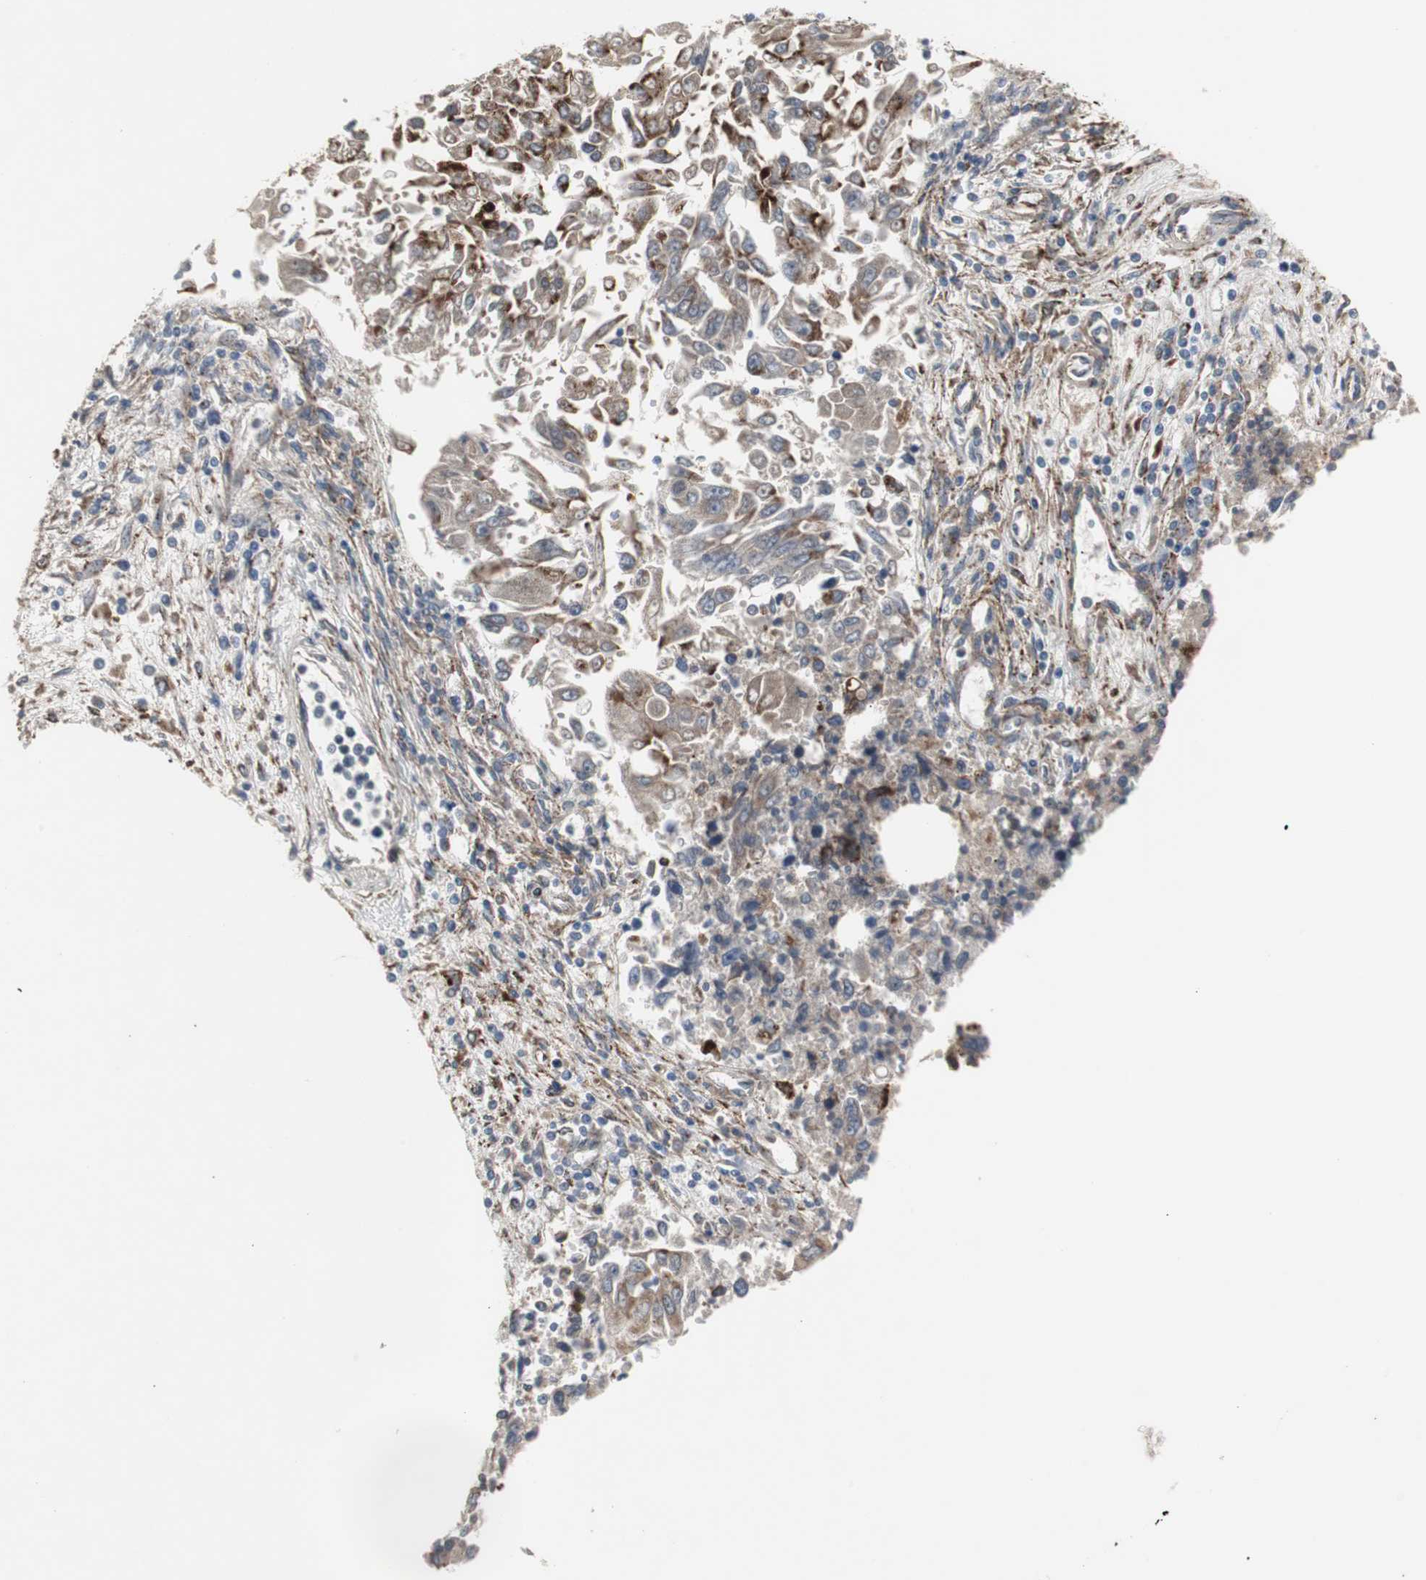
{"staining": {"intensity": "strong", "quantity": "<25%", "location": "cytoplasmic/membranous"}, "tissue": "lung cancer", "cell_type": "Tumor cells", "image_type": "cancer", "snomed": [{"axis": "morphology", "description": "Adenocarcinoma, NOS"}, {"axis": "topography", "description": "Lung"}], "caption": "Immunohistochemistry (IHC) (DAB) staining of adenocarcinoma (lung) shows strong cytoplasmic/membranous protein positivity in about <25% of tumor cells. Nuclei are stained in blue.", "gene": "GBA1", "patient": {"sex": "male", "age": 84}}